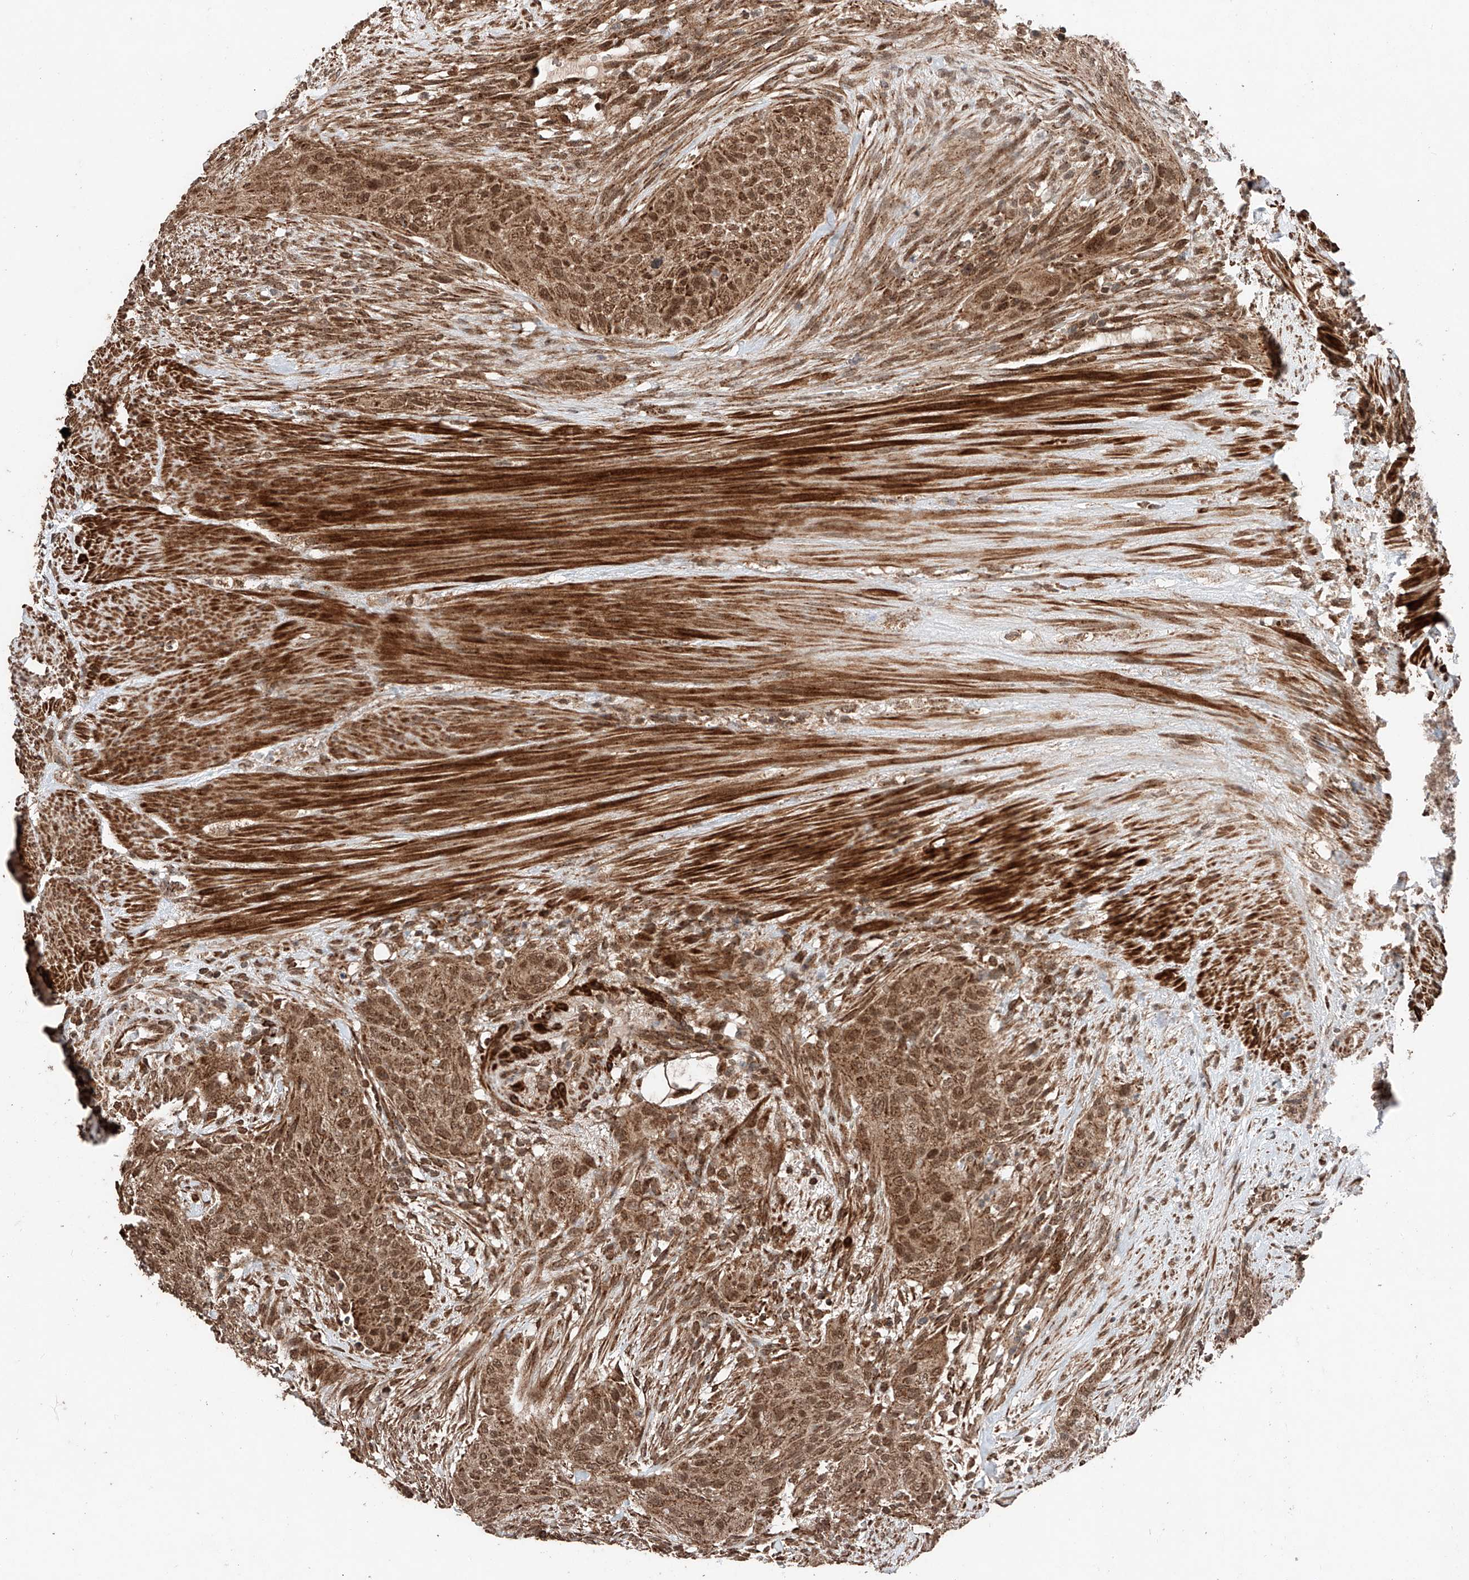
{"staining": {"intensity": "moderate", "quantity": ">75%", "location": "cytoplasmic/membranous,nuclear"}, "tissue": "urothelial cancer", "cell_type": "Tumor cells", "image_type": "cancer", "snomed": [{"axis": "morphology", "description": "Urothelial carcinoma, High grade"}, {"axis": "topography", "description": "Urinary bladder"}], "caption": "Immunohistochemical staining of urothelial cancer shows medium levels of moderate cytoplasmic/membranous and nuclear protein expression in approximately >75% of tumor cells. (DAB (3,3'-diaminobenzidine) IHC, brown staining for protein, blue staining for nuclei).", "gene": "ZSCAN29", "patient": {"sex": "male", "age": 35}}